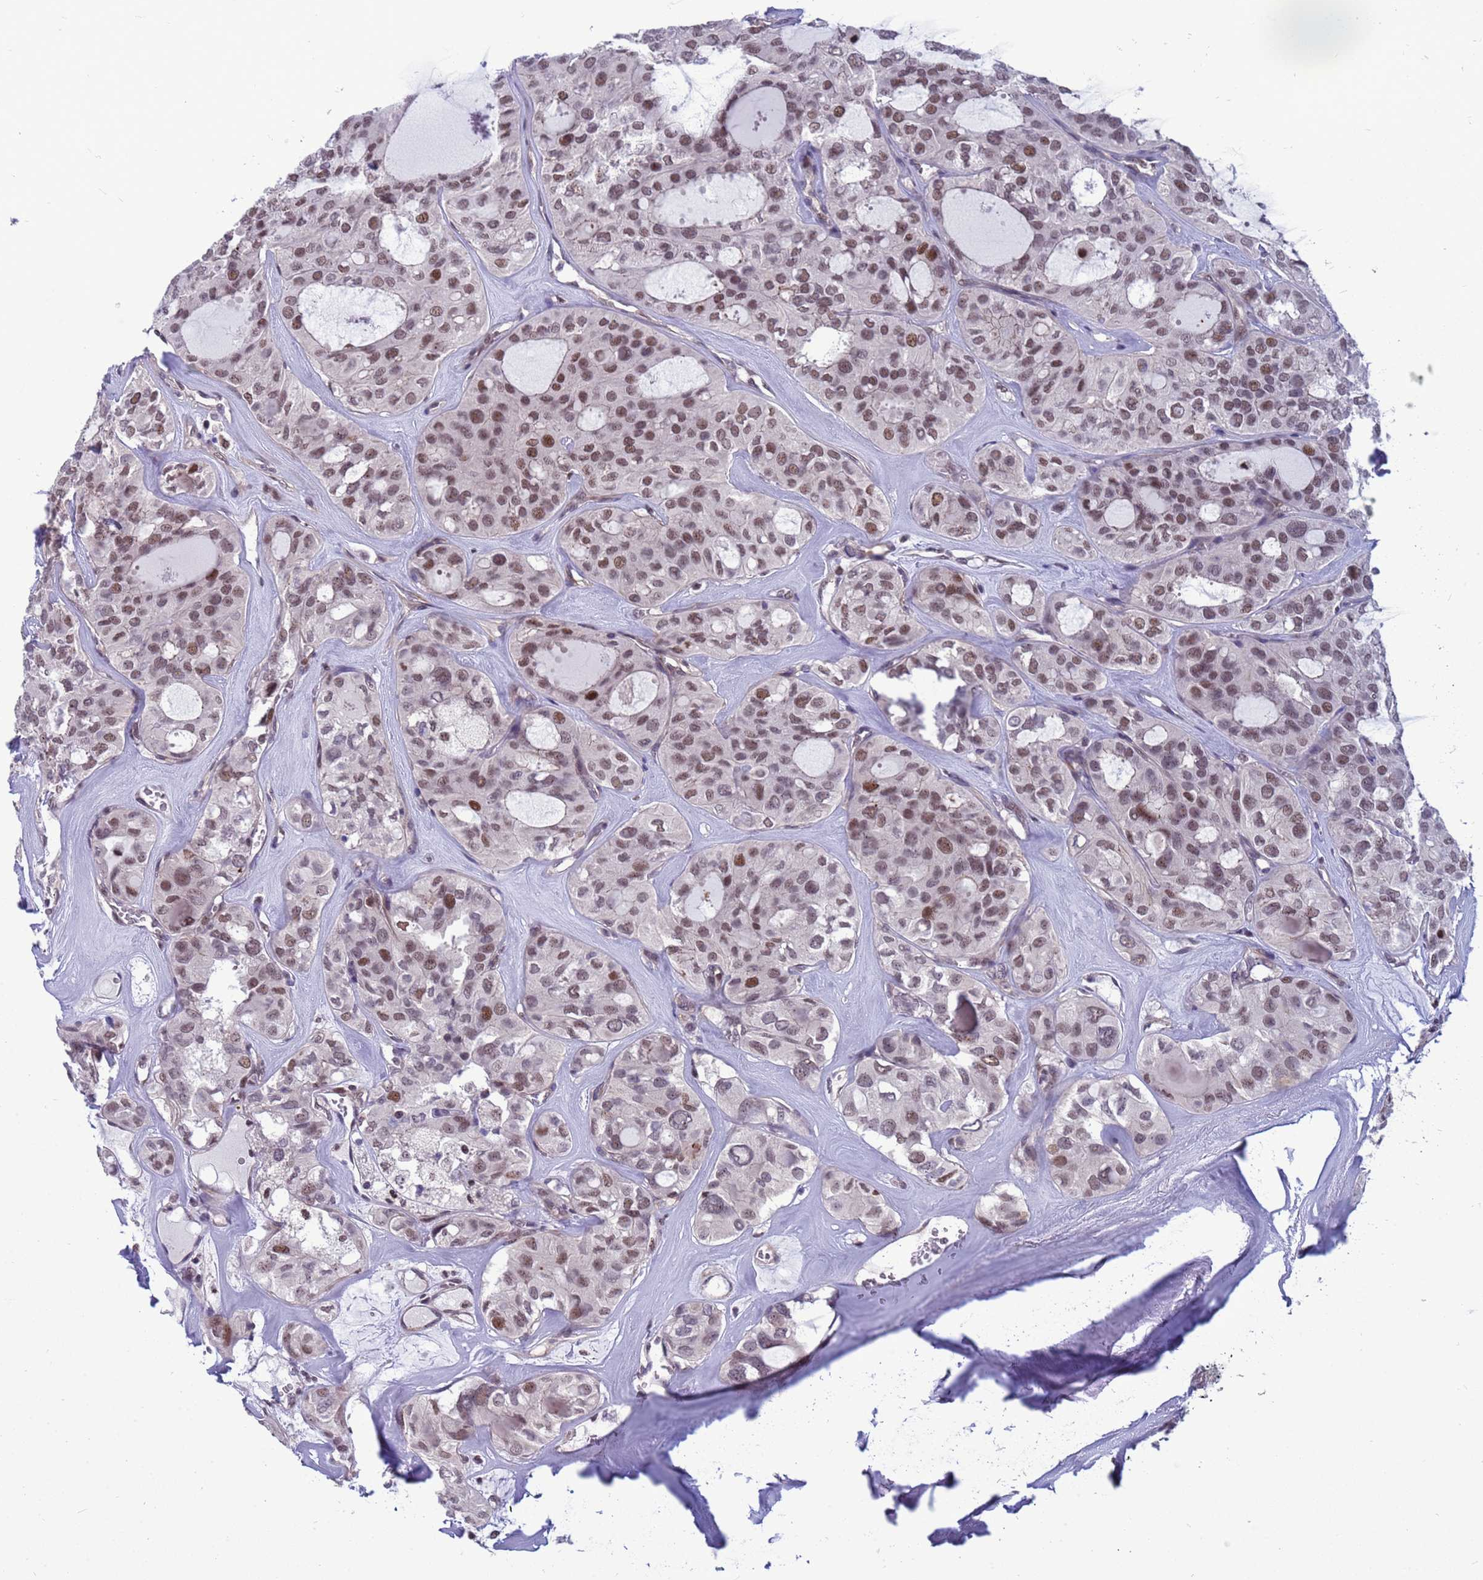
{"staining": {"intensity": "moderate", "quantity": ">75%", "location": "nuclear"}, "tissue": "thyroid cancer", "cell_type": "Tumor cells", "image_type": "cancer", "snomed": [{"axis": "morphology", "description": "Follicular adenoma carcinoma, NOS"}, {"axis": "topography", "description": "Thyroid gland"}], "caption": "Human thyroid cancer (follicular adenoma carcinoma) stained with a brown dye shows moderate nuclear positive expression in about >75% of tumor cells.", "gene": "NSL1", "patient": {"sex": "male", "age": 75}}